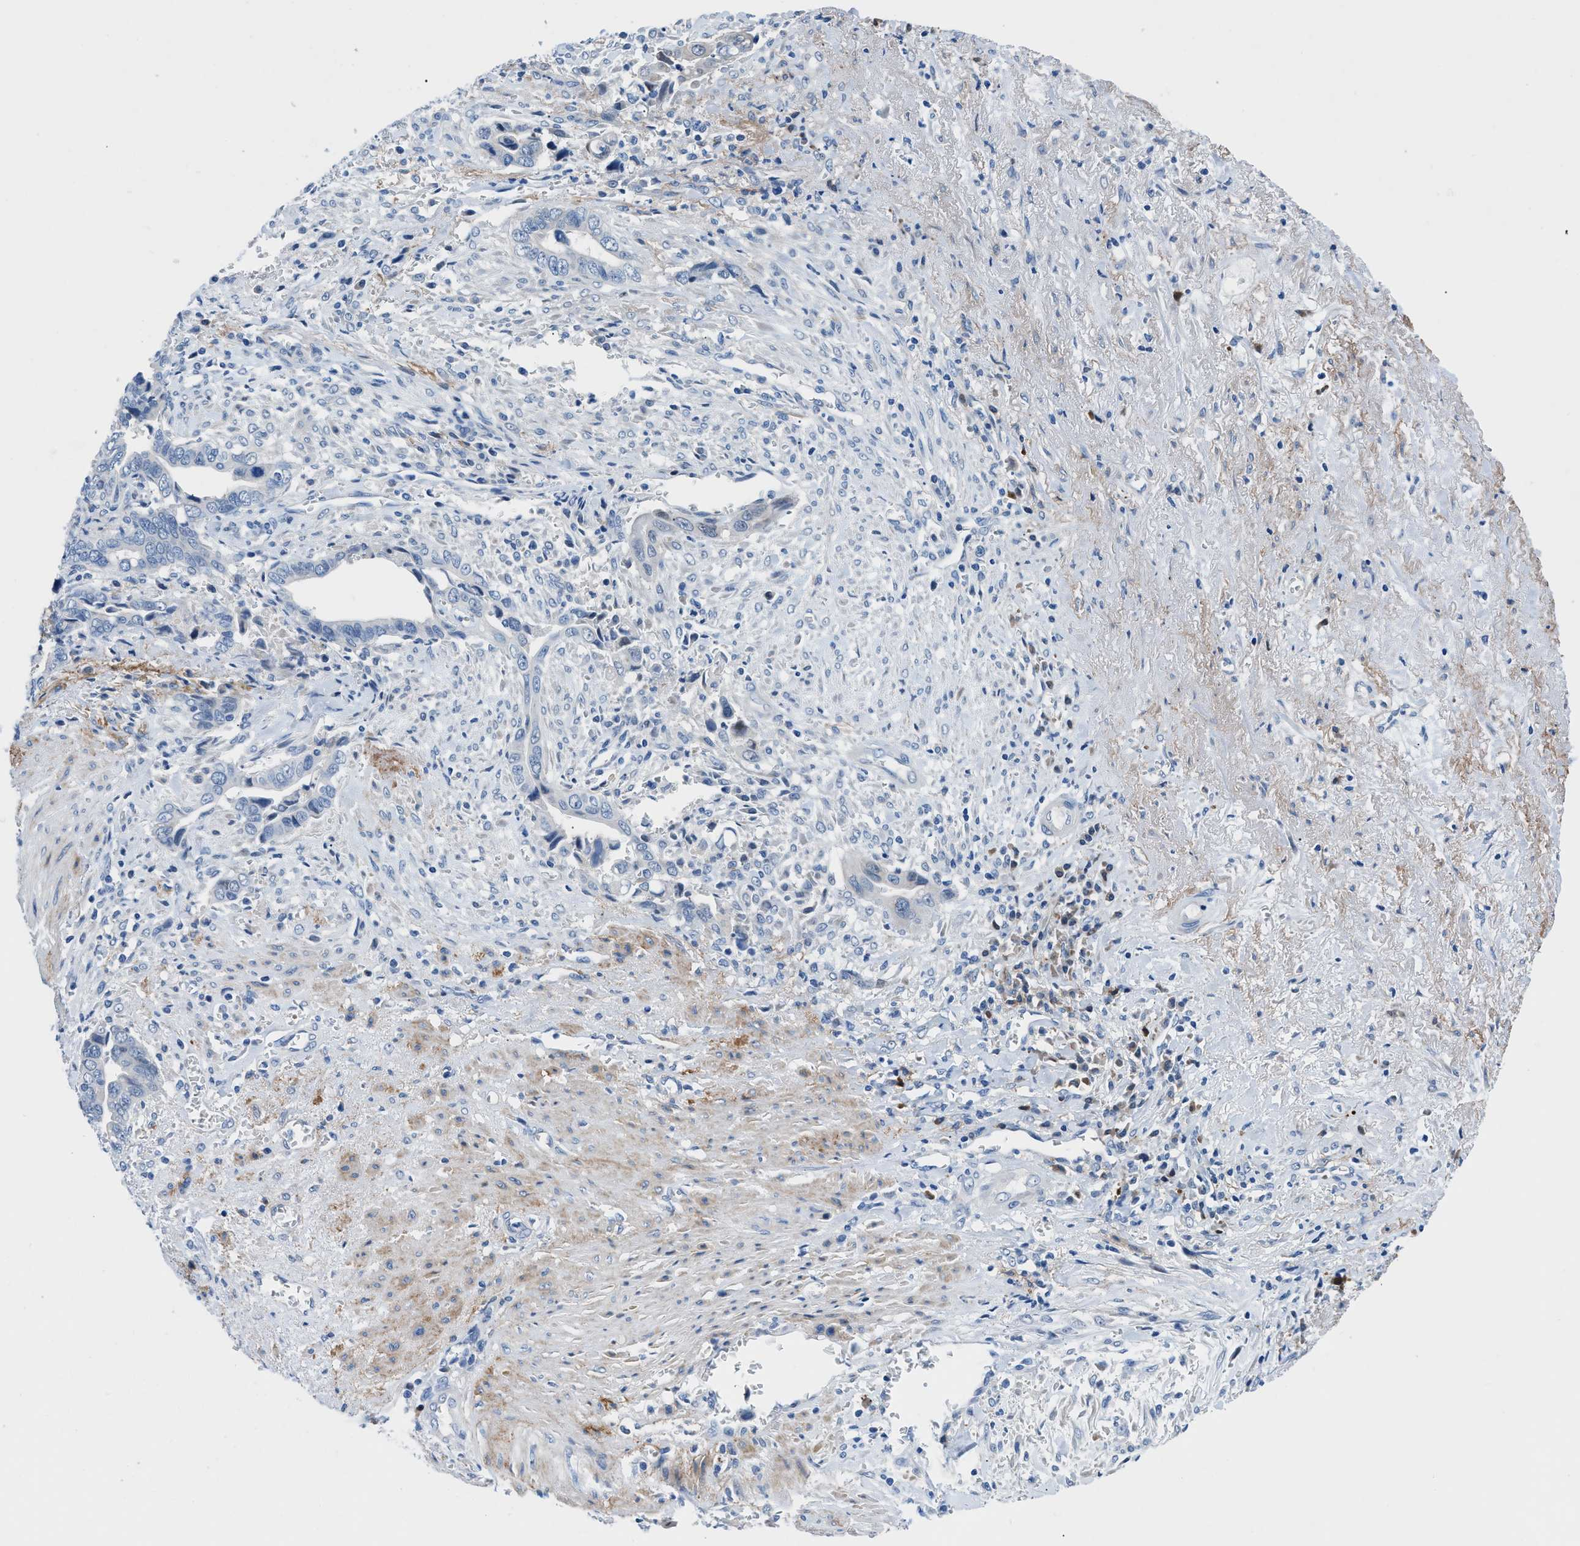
{"staining": {"intensity": "negative", "quantity": "none", "location": "none"}, "tissue": "liver cancer", "cell_type": "Tumor cells", "image_type": "cancer", "snomed": [{"axis": "morphology", "description": "Cholangiocarcinoma"}, {"axis": "topography", "description": "Liver"}], "caption": "The immunohistochemistry (IHC) micrograph has no significant expression in tumor cells of cholangiocarcinoma (liver) tissue.", "gene": "UAP1", "patient": {"sex": "female", "age": 79}}